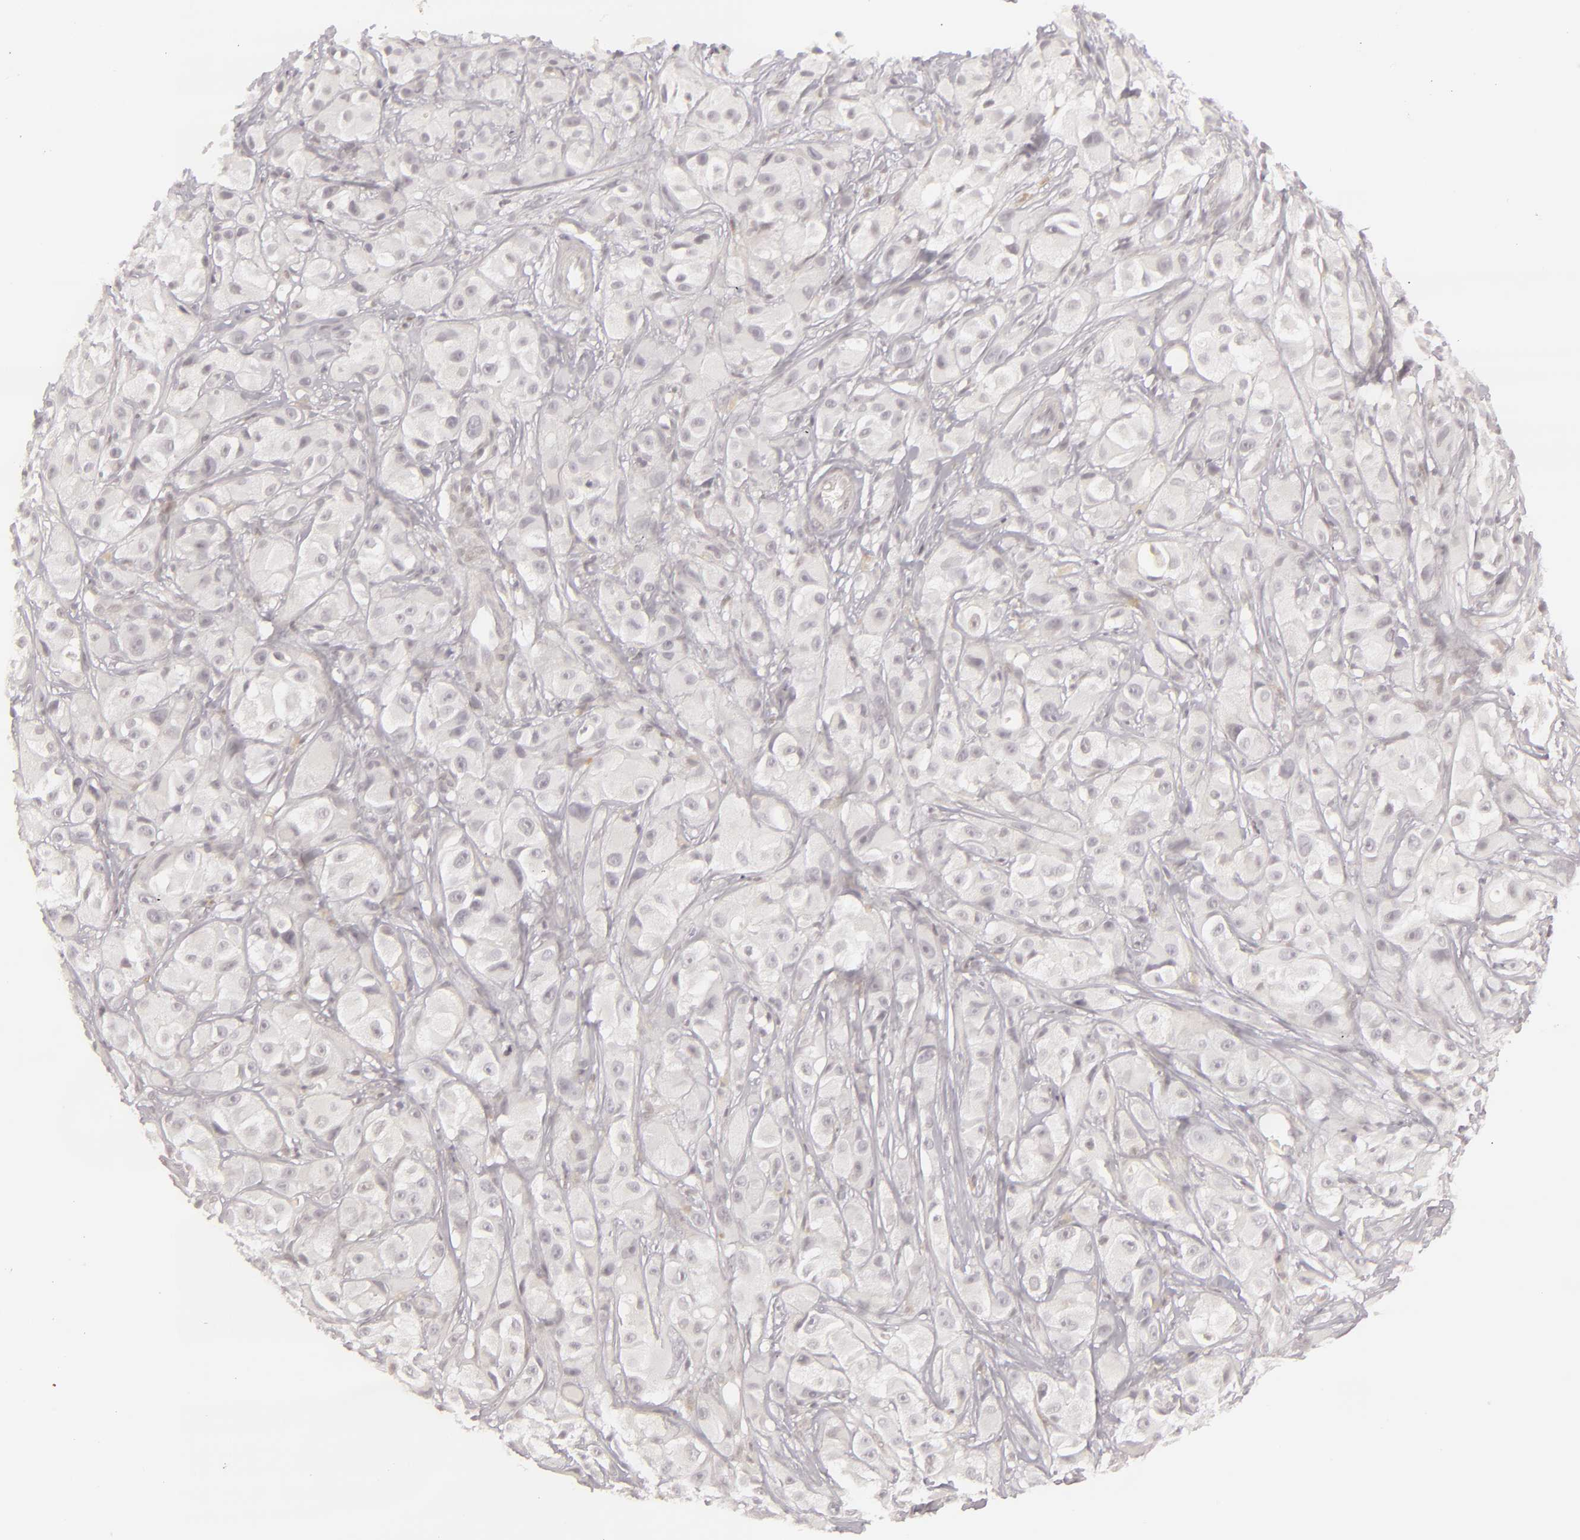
{"staining": {"intensity": "weak", "quantity": "<25%", "location": "cytoplasmic/membranous"}, "tissue": "melanoma", "cell_type": "Tumor cells", "image_type": "cancer", "snomed": [{"axis": "morphology", "description": "Malignant melanoma, NOS"}, {"axis": "topography", "description": "Skin"}], "caption": "Malignant melanoma stained for a protein using immunohistochemistry exhibits no staining tumor cells.", "gene": "SIX1", "patient": {"sex": "male", "age": 56}}